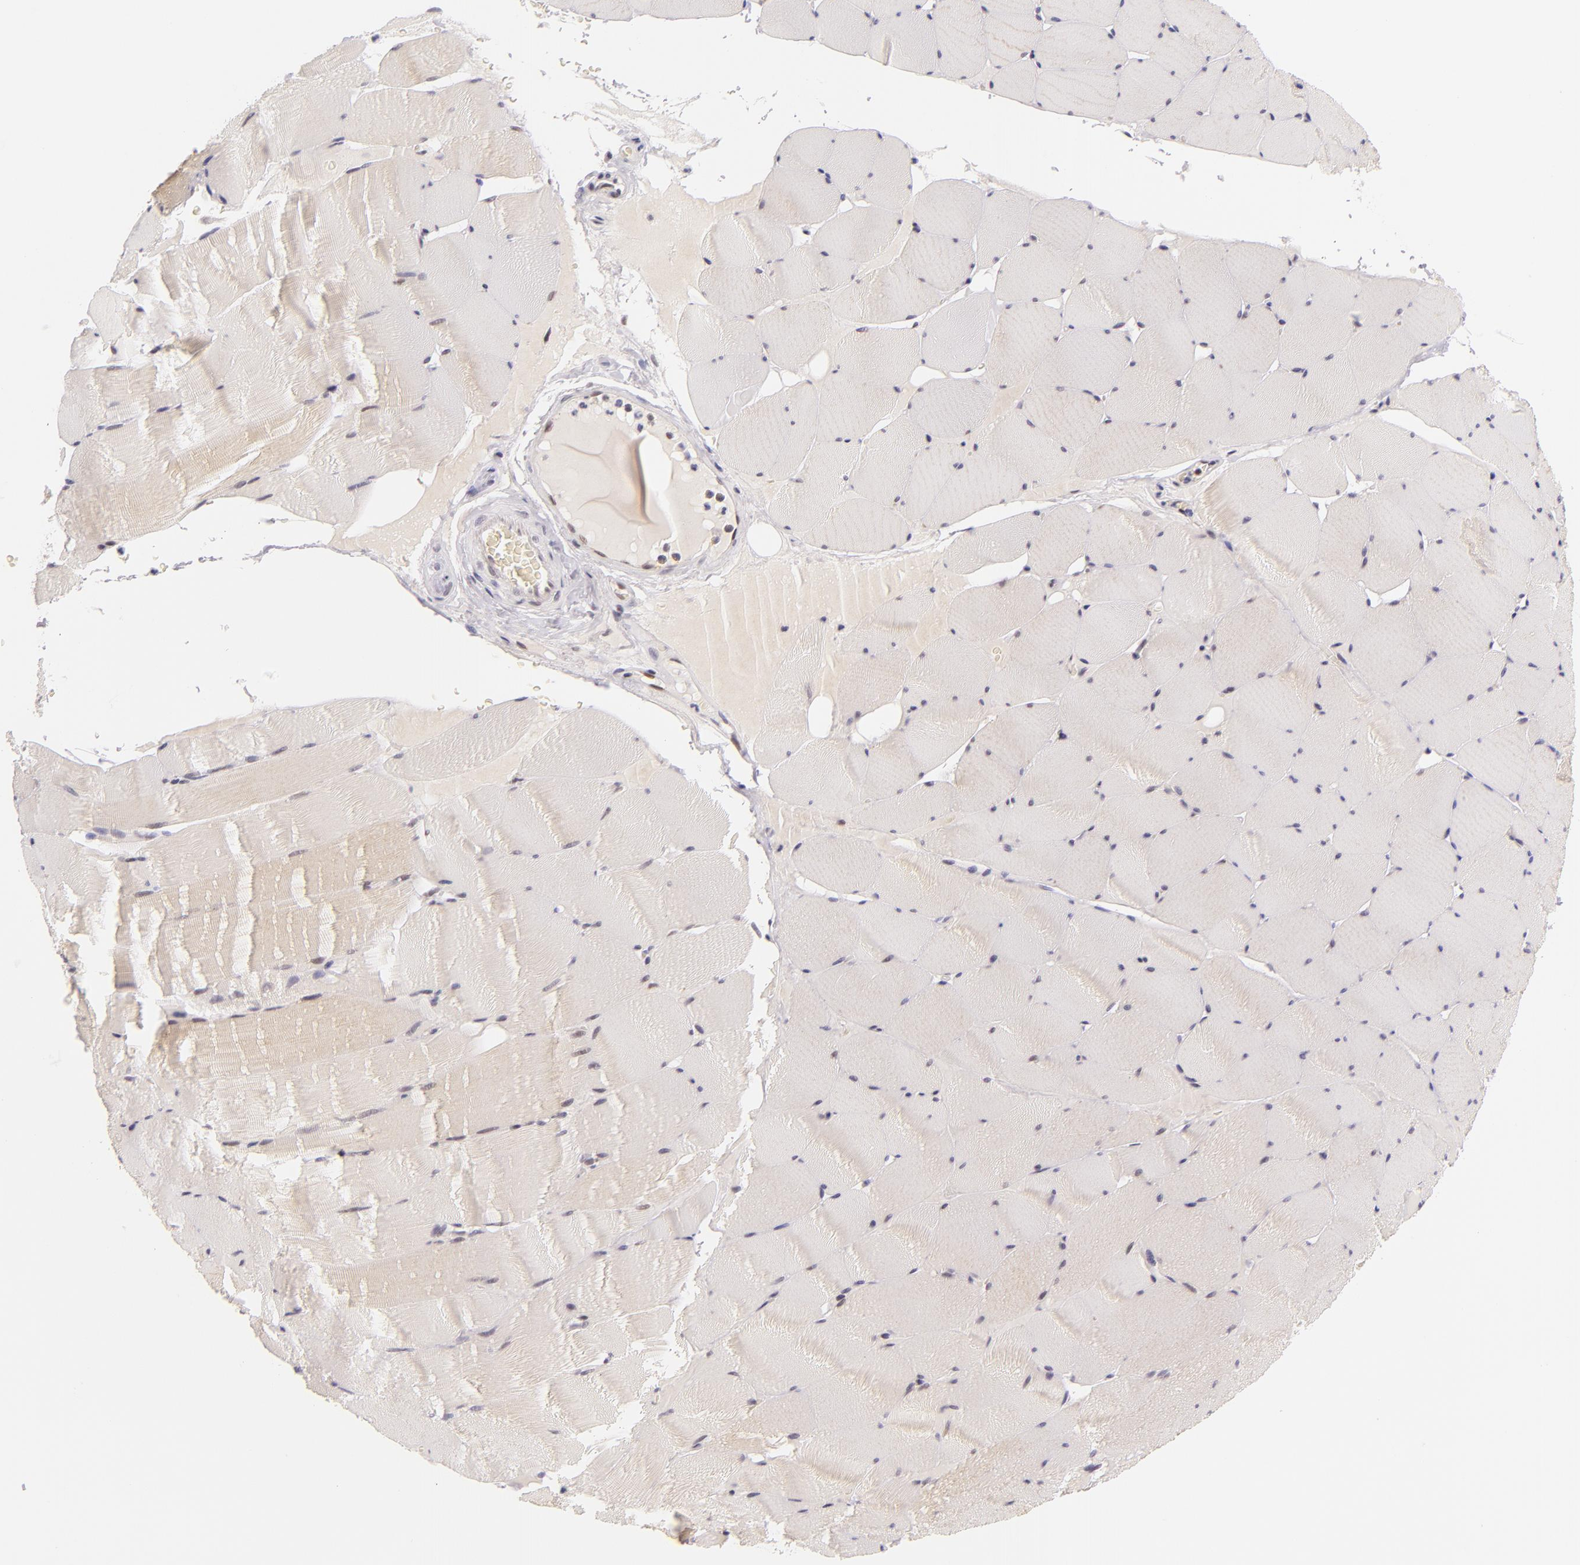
{"staining": {"intensity": "negative", "quantity": "none", "location": "none"}, "tissue": "skeletal muscle", "cell_type": "Myocytes", "image_type": "normal", "snomed": [{"axis": "morphology", "description": "Normal tissue, NOS"}, {"axis": "topography", "description": "Skeletal muscle"}], "caption": "Immunohistochemistry photomicrograph of unremarkable skeletal muscle stained for a protein (brown), which reveals no positivity in myocytes.", "gene": "BCL3", "patient": {"sex": "male", "age": 62}}